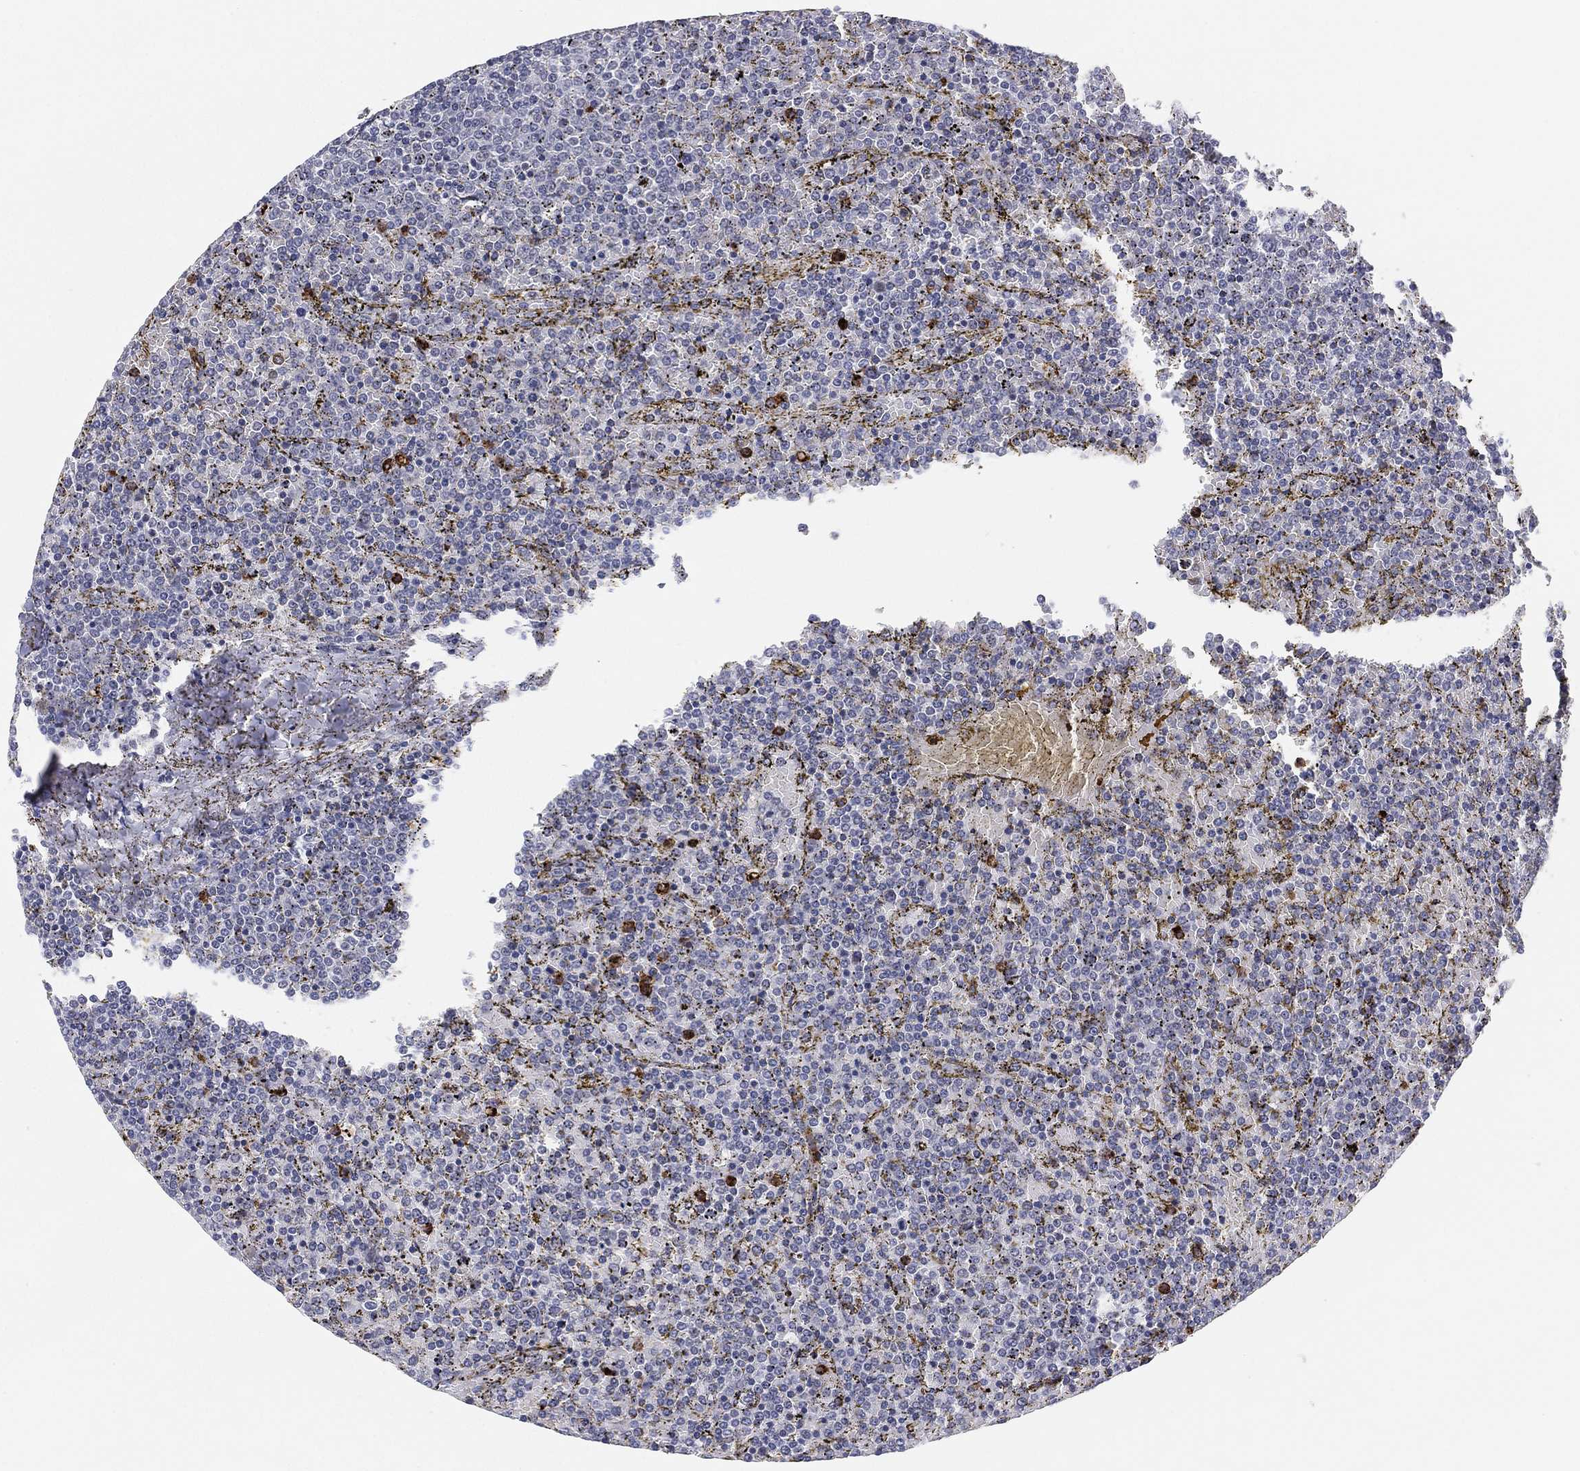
{"staining": {"intensity": "negative", "quantity": "none", "location": "none"}, "tissue": "lymphoma", "cell_type": "Tumor cells", "image_type": "cancer", "snomed": [{"axis": "morphology", "description": "Malignant lymphoma, non-Hodgkin's type, Low grade"}, {"axis": "topography", "description": "Spleen"}], "caption": "Tumor cells are negative for brown protein staining in low-grade malignant lymphoma, non-Hodgkin's type. The staining is performed using DAB brown chromogen with nuclei counter-stained in using hematoxylin.", "gene": "CD177", "patient": {"sex": "female", "age": 77}}